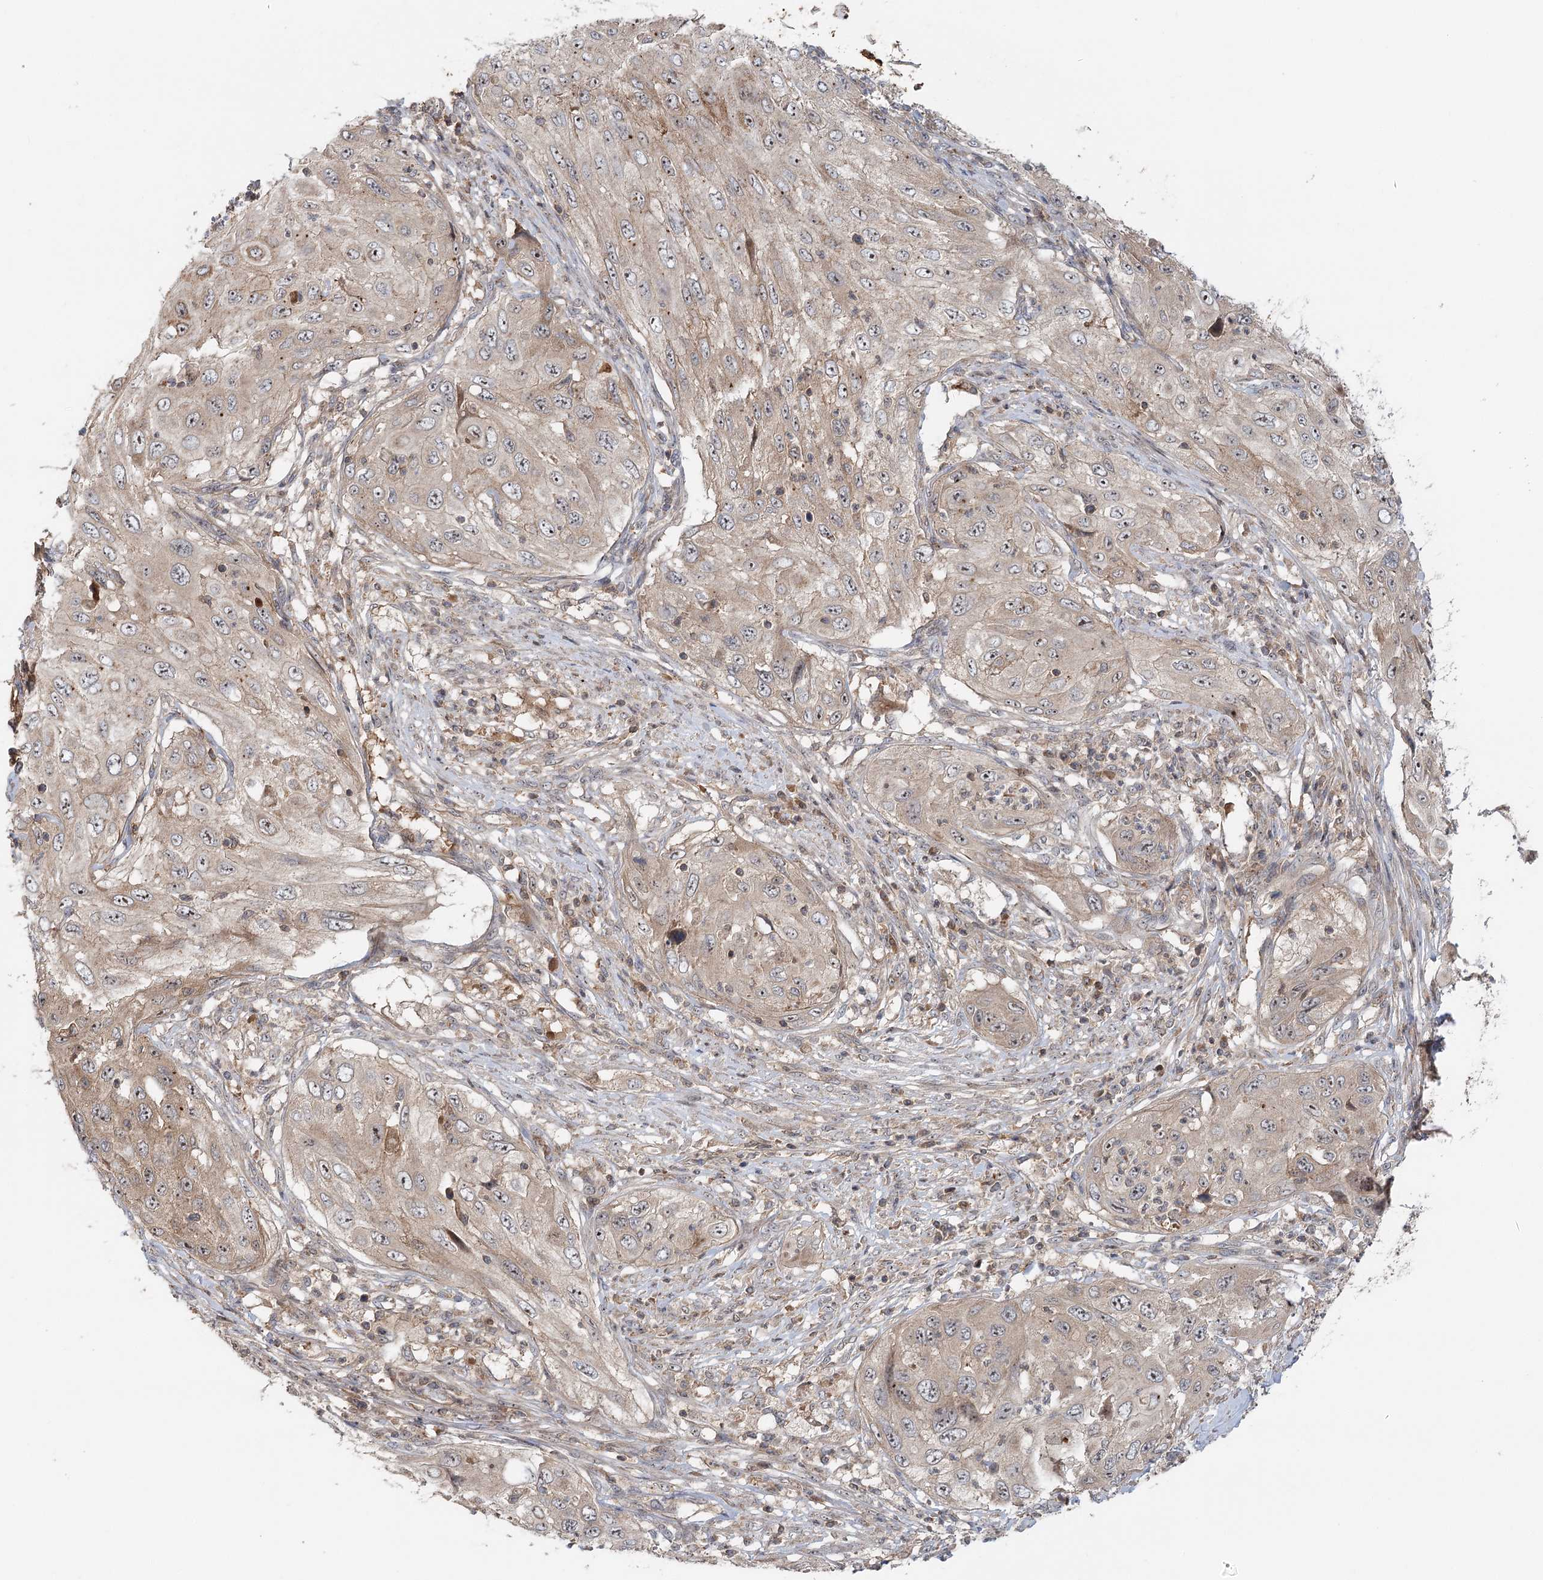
{"staining": {"intensity": "strong", "quantity": "<25%", "location": "cytoplasmic/membranous"}, "tissue": "cervical cancer", "cell_type": "Tumor cells", "image_type": "cancer", "snomed": [{"axis": "morphology", "description": "Squamous cell carcinoma, NOS"}, {"axis": "topography", "description": "Cervix"}], "caption": "This micrograph demonstrates IHC staining of human cervical cancer (squamous cell carcinoma), with medium strong cytoplasmic/membranous positivity in approximately <25% of tumor cells.", "gene": "RAPGEF6", "patient": {"sex": "female", "age": 42}}